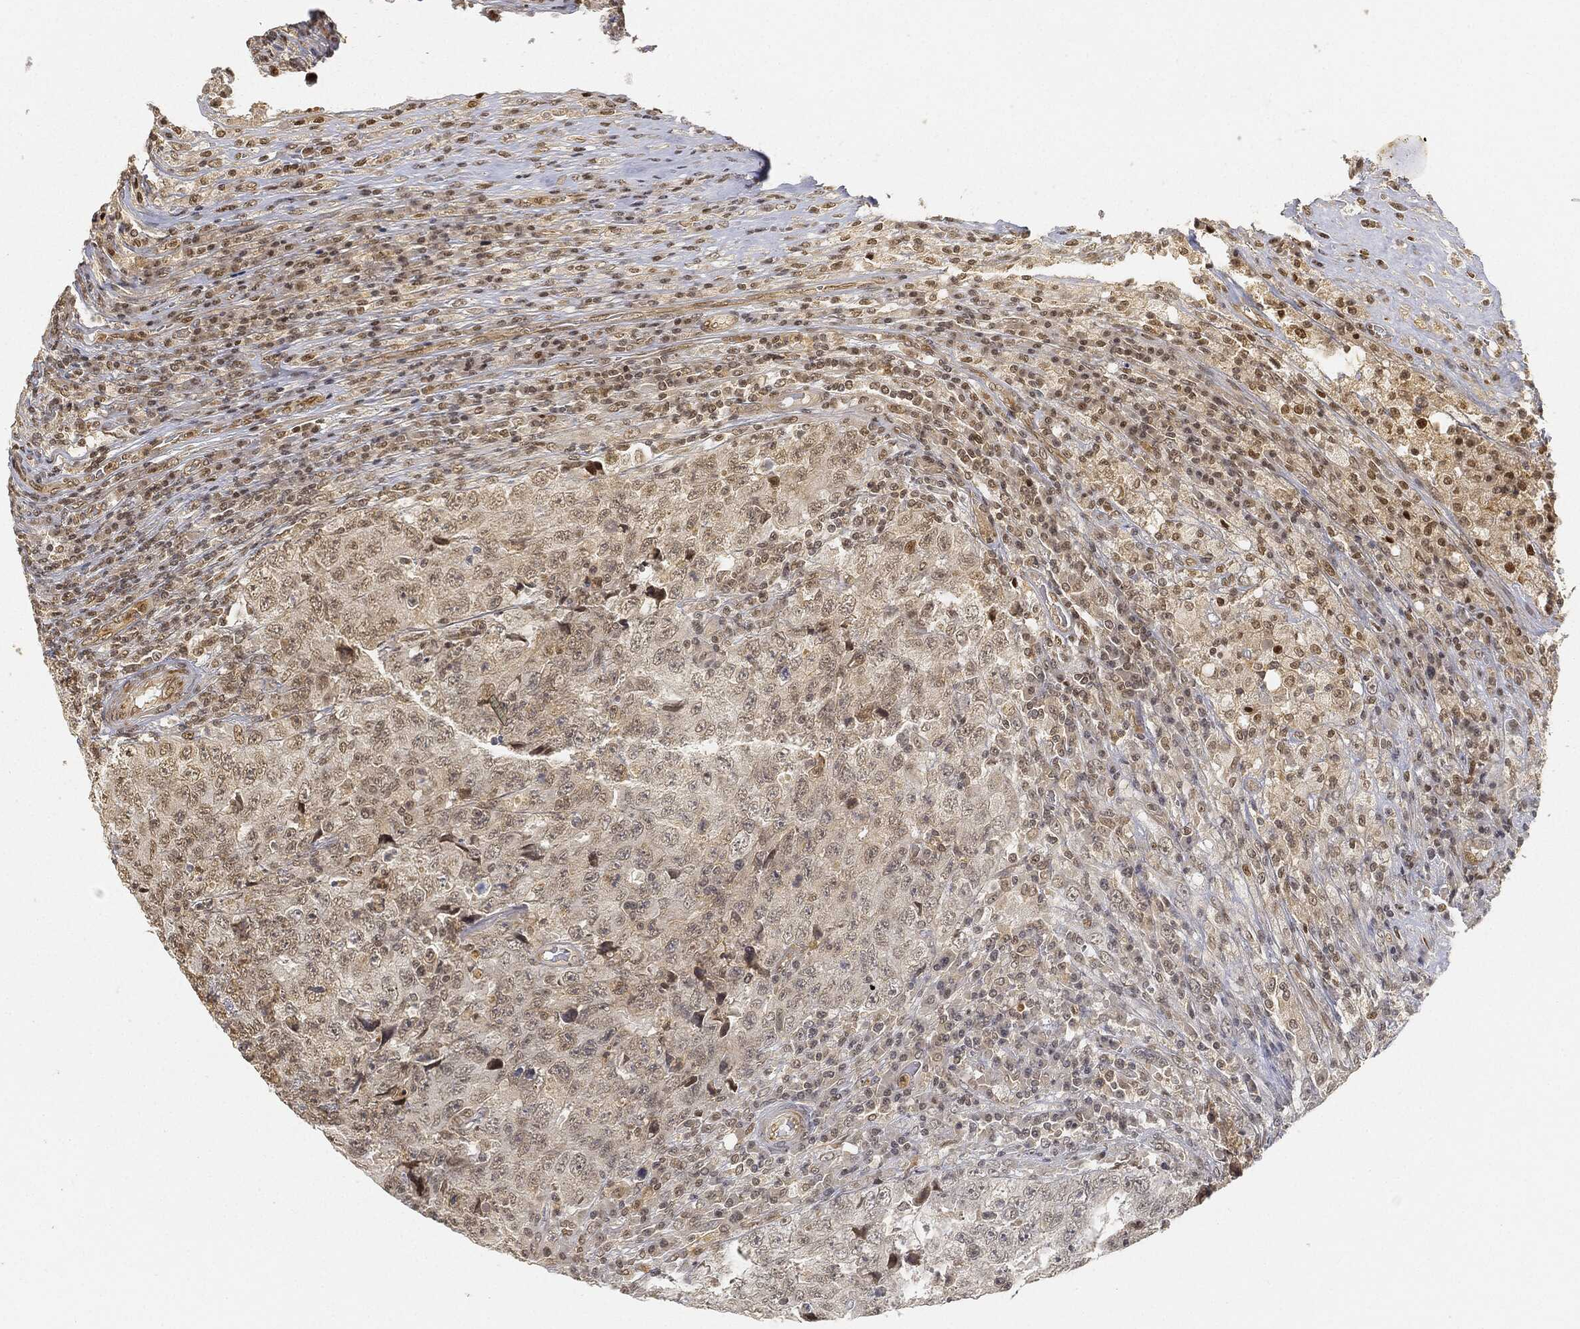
{"staining": {"intensity": "negative", "quantity": "none", "location": "none"}, "tissue": "testis cancer", "cell_type": "Tumor cells", "image_type": "cancer", "snomed": [{"axis": "morphology", "description": "Necrosis, NOS"}, {"axis": "morphology", "description": "Carcinoma, Embryonal, NOS"}, {"axis": "topography", "description": "Testis"}], "caption": "This is a histopathology image of immunohistochemistry (IHC) staining of testis cancer, which shows no positivity in tumor cells. (Stains: DAB IHC with hematoxylin counter stain, Microscopy: brightfield microscopy at high magnification).", "gene": "CIB1", "patient": {"sex": "male", "age": 19}}